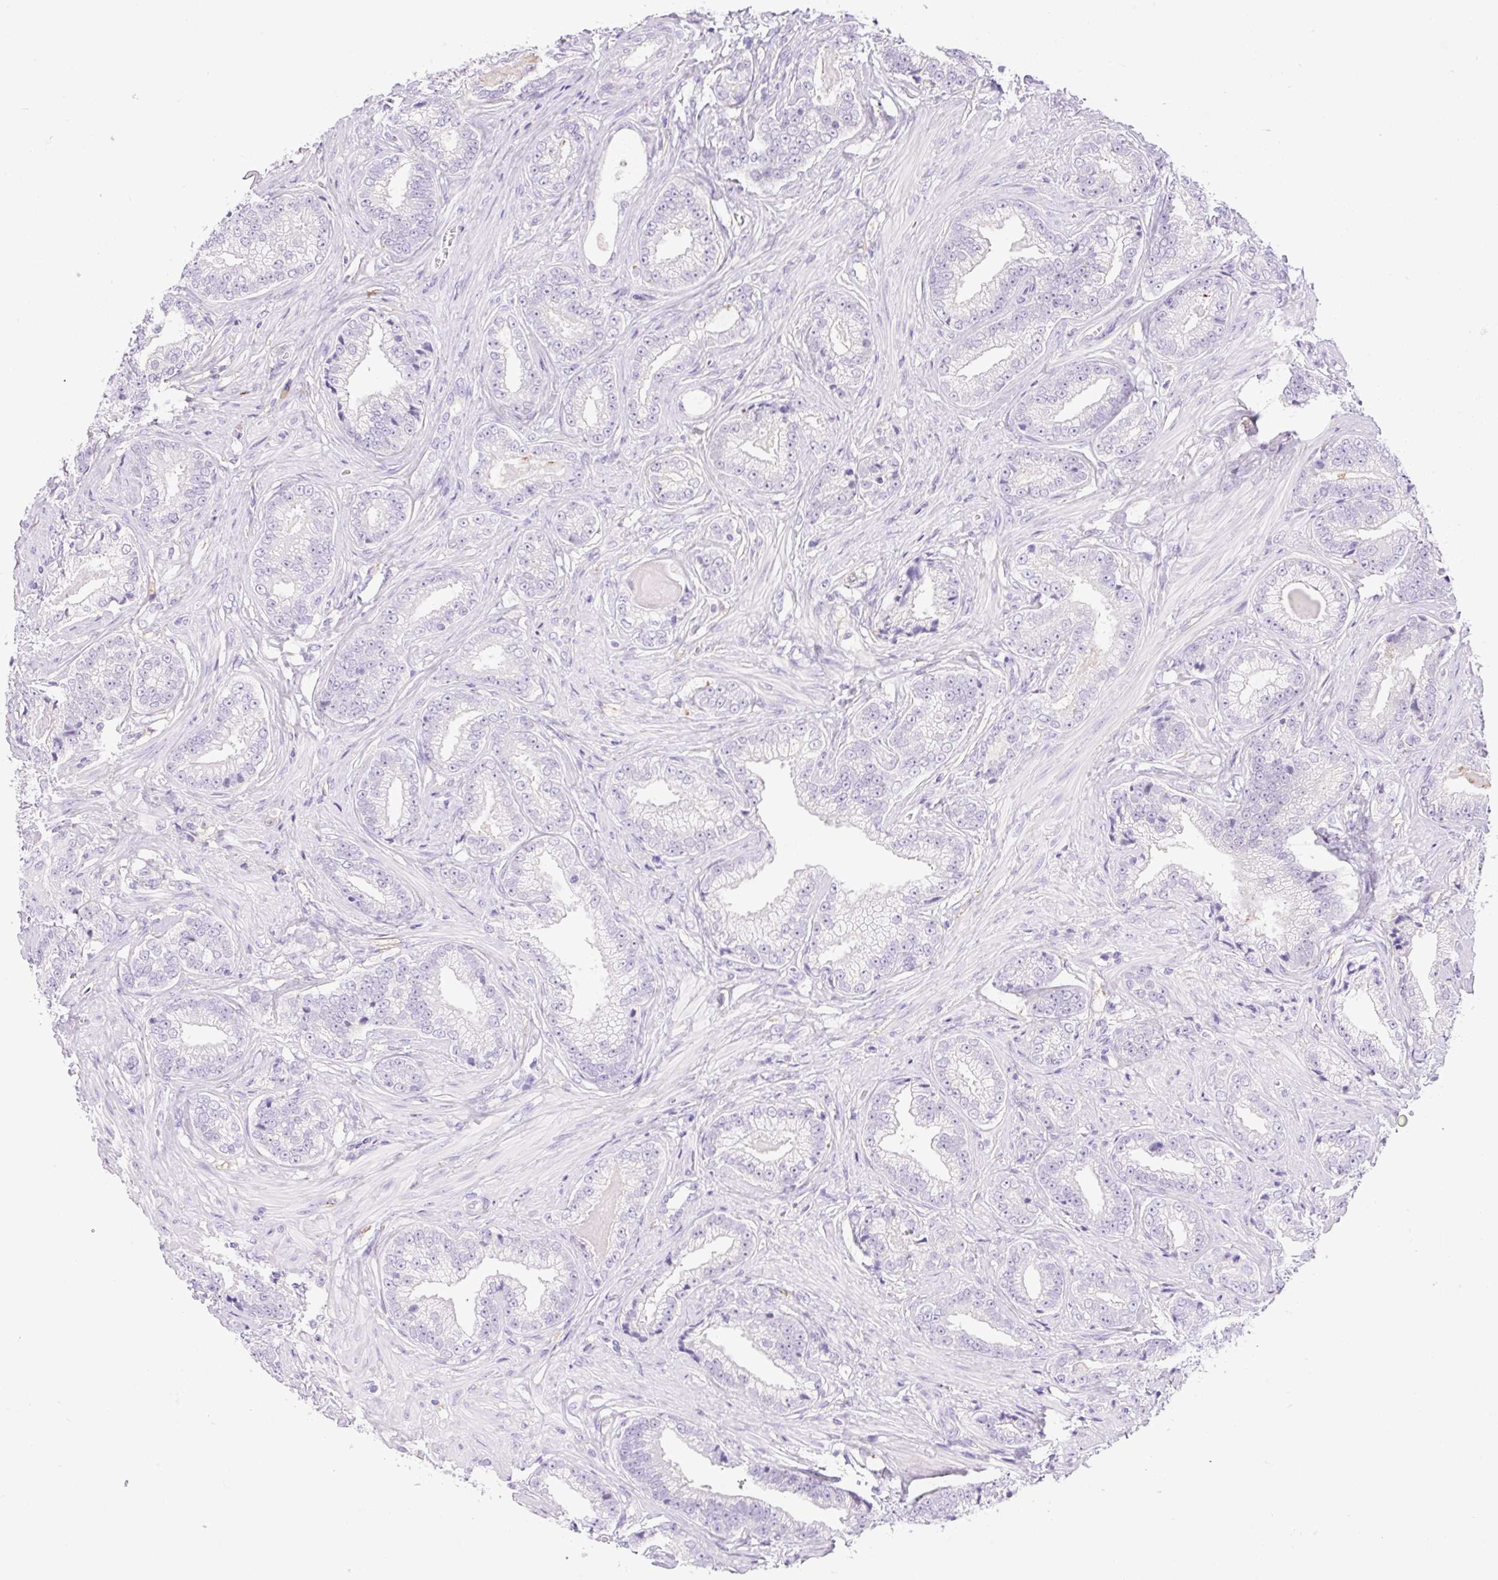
{"staining": {"intensity": "negative", "quantity": "none", "location": "none"}, "tissue": "prostate cancer", "cell_type": "Tumor cells", "image_type": "cancer", "snomed": [{"axis": "morphology", "description": "Adenocarcinoma, Low grade"}, {"axis": "topography", "description": "Prostate"}], "caption": "The immunohistochemistry photomicrograph has no significant expression in tumor cells of prostate cancer (adenocarcinoma (low-grade)) tissue.", "gene": "TDRD15", "patient": {"sex": "male", "age": 61}}